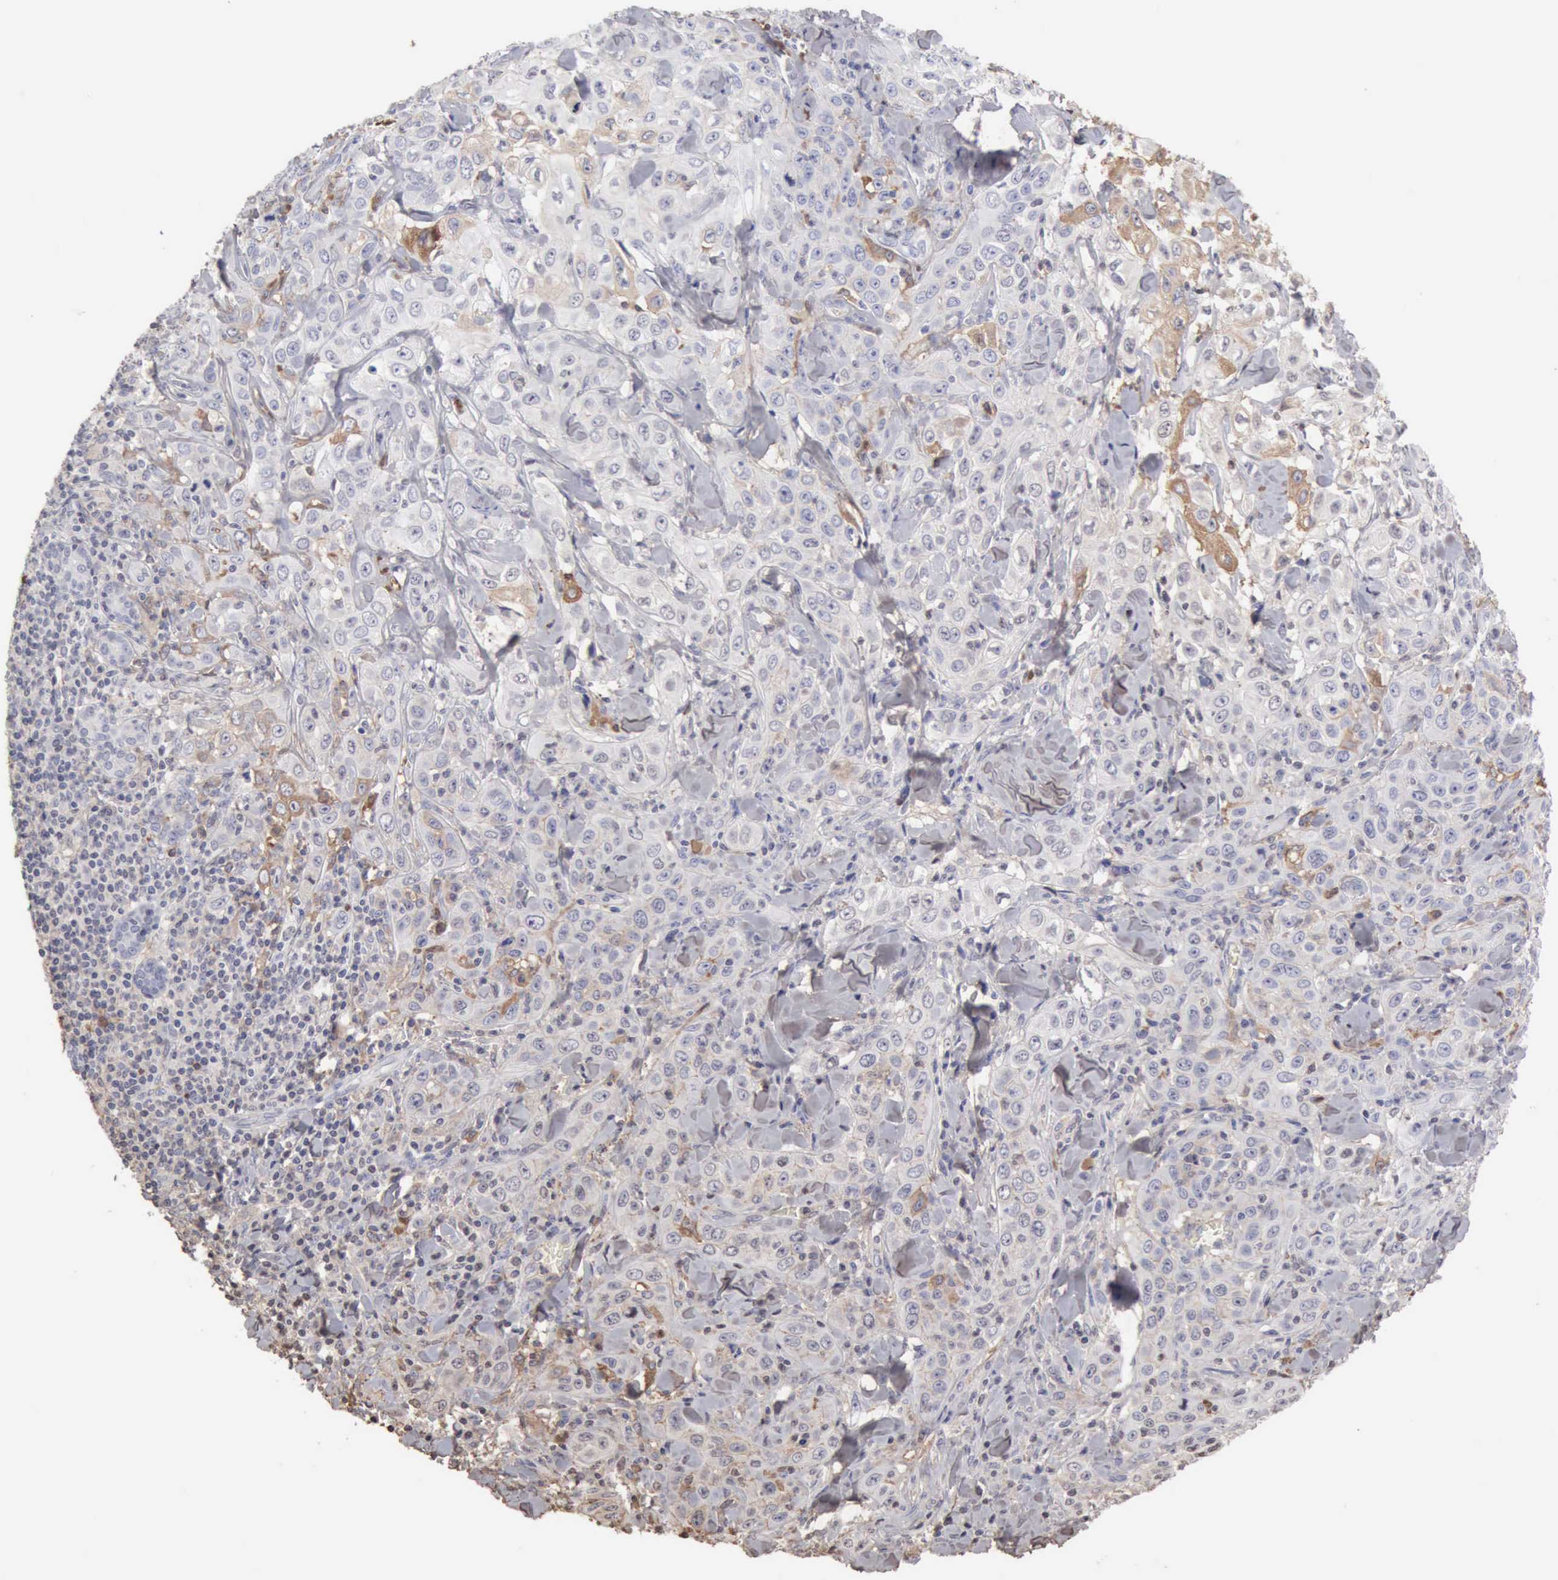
{"staining": {"intensity": "weak", "quantity": "<25%", "location": "cytoplasmic/membranous"}, "tissue": "skin cancer", "cell_type": "Tumor cells", "image_type": "cancer", "snomed": [{"axis": "morphology", "description": "Squamous cell carcinoma, NOS"}, {"axis": "topography", "description": "Skin"}], "caption": "Skin cancer stained for a protein using immunohistochemistry (IHC) shows no positivity tumor cells.", "gene": "SERPINA1", "patient": {"sex": "male", "age": 84}}